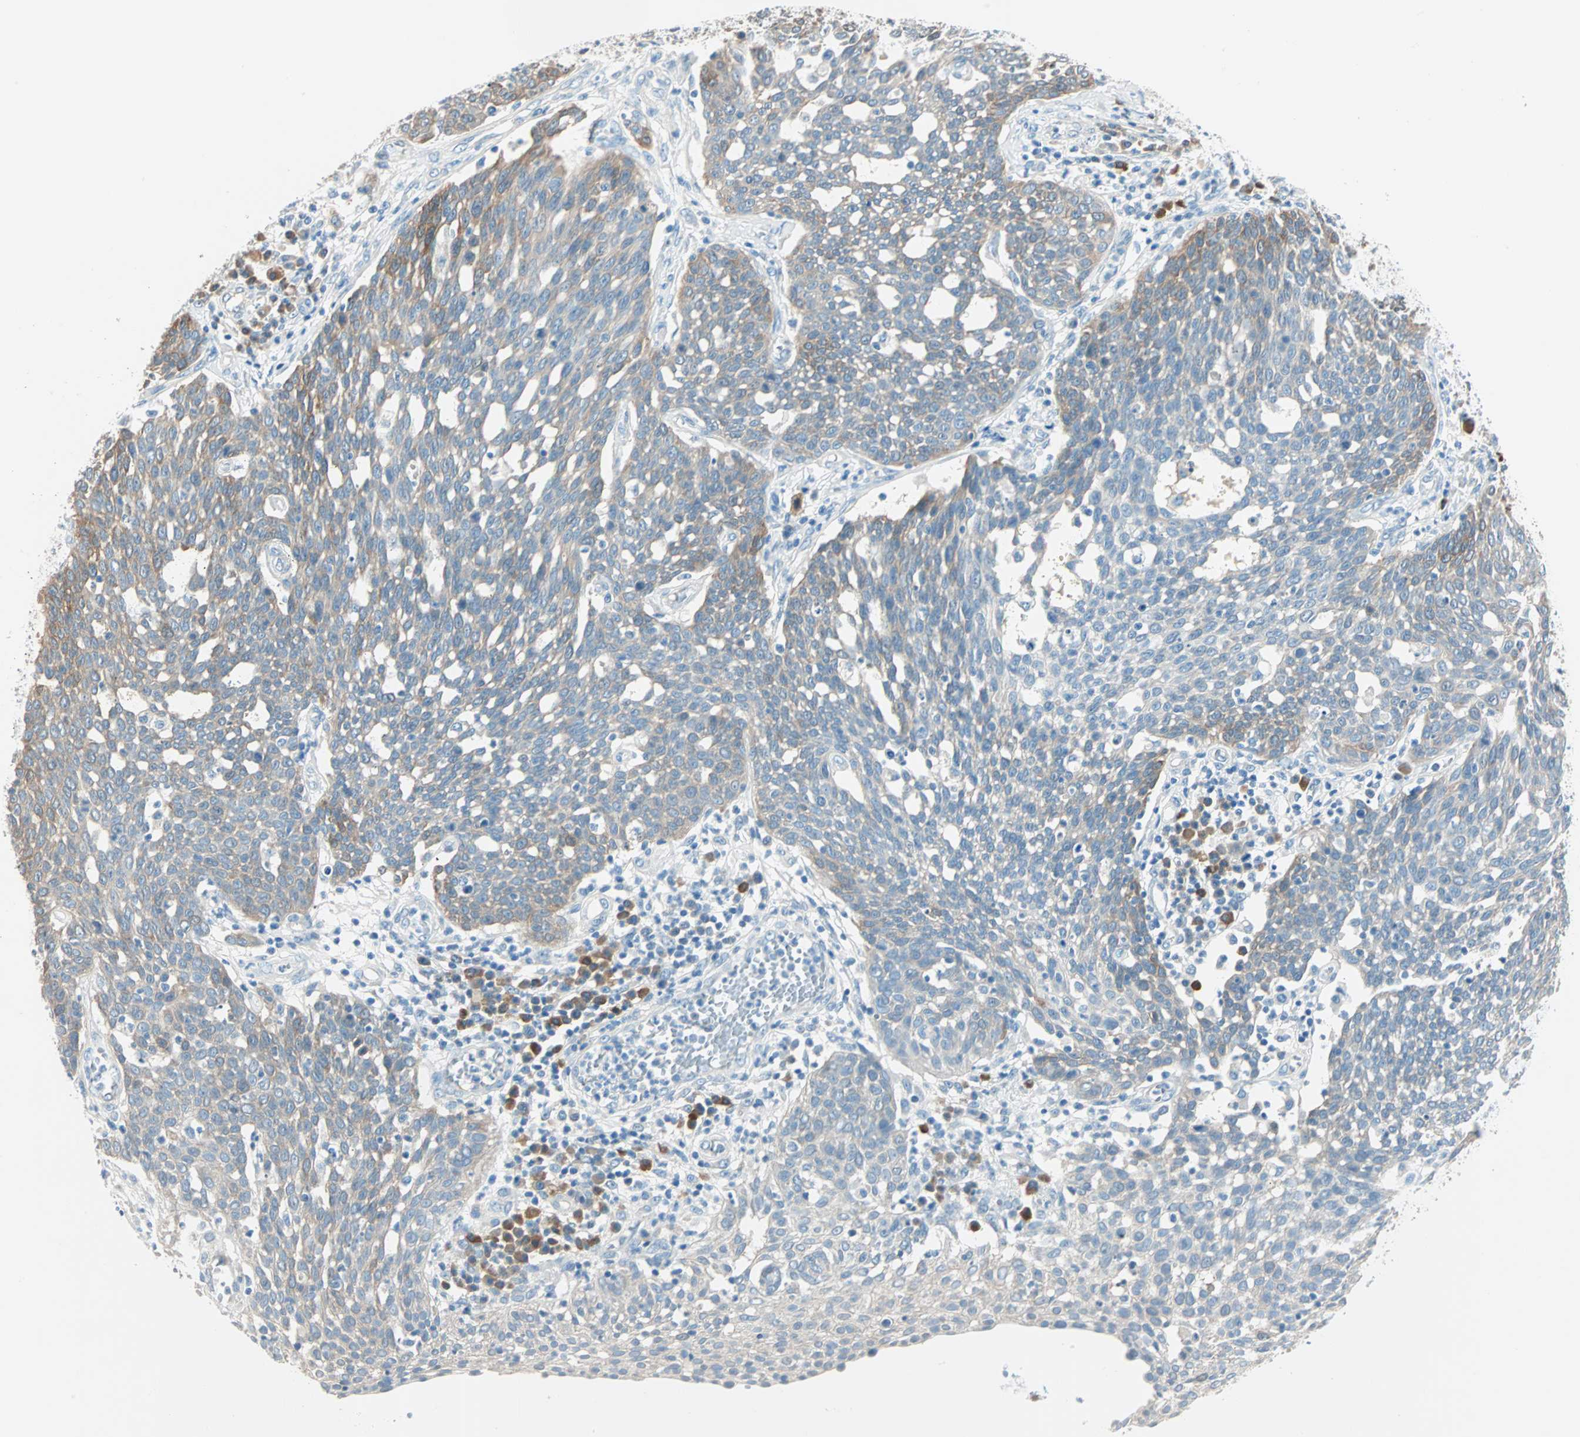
{"staining": {"intensity": "moderate", "quantity": "25%-75%", "location": "cytoplasmic/membranous"}, "tissue": "cervical cancer", "cell_type": "Tumor cells", "image_type": "cancer", "snomed": [{"axis": "morphology", "description": "Squamous cell carcinoma, NOS"}, {"axis": "topography", "description": "Cervix"}], "caption": "Squamous cell carcinoma (cervical) tissue exhibits moderate cytoplasmic/membranous staining in about 25%-75% of tumor cells Using DAB (brown) and hematoxylin (blue) stains, captured at high magnification using brightfield microscopy.", "gene": "ATF6", "patient": {"sex": "female", "age": 34}}